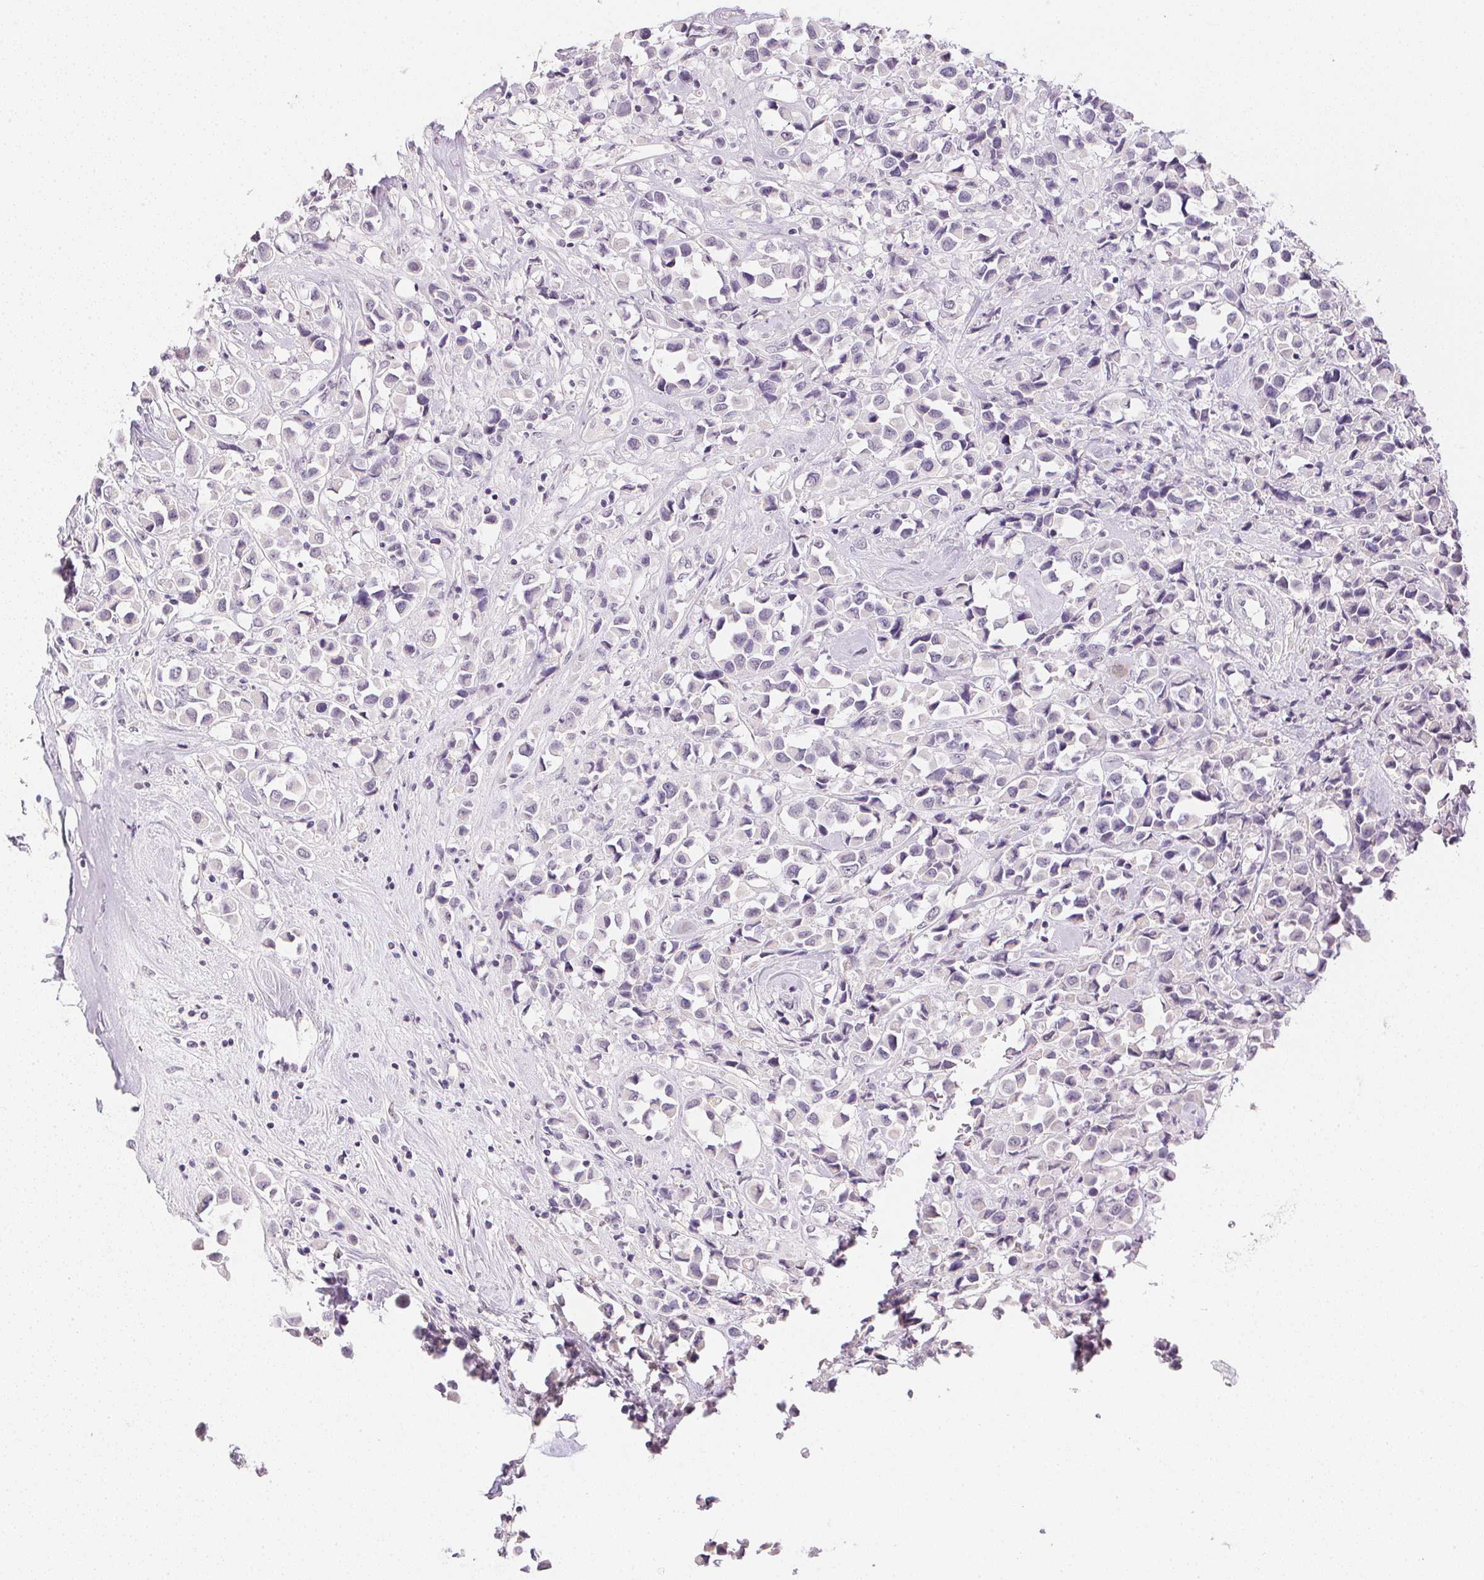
{"staining": {"intensity": "negative", "quantity": "none", "location": "none"}, "tissue": "breast cancer", "cell_type": "Tumor cells", "image_type": "cancer", "snomed": [{"axis": "morphology", "description": "Duct carcinoma"}, {"axis": "topography", "description": "Breast"}], "caption": "Immunohistochemistry (IHC) image of neoplastic tissue: human breast cancer stained with DAB displays no significant protein staining in tumor cells.", "gene": "PPY", "patient": {"sex": "female", "age": 61}}